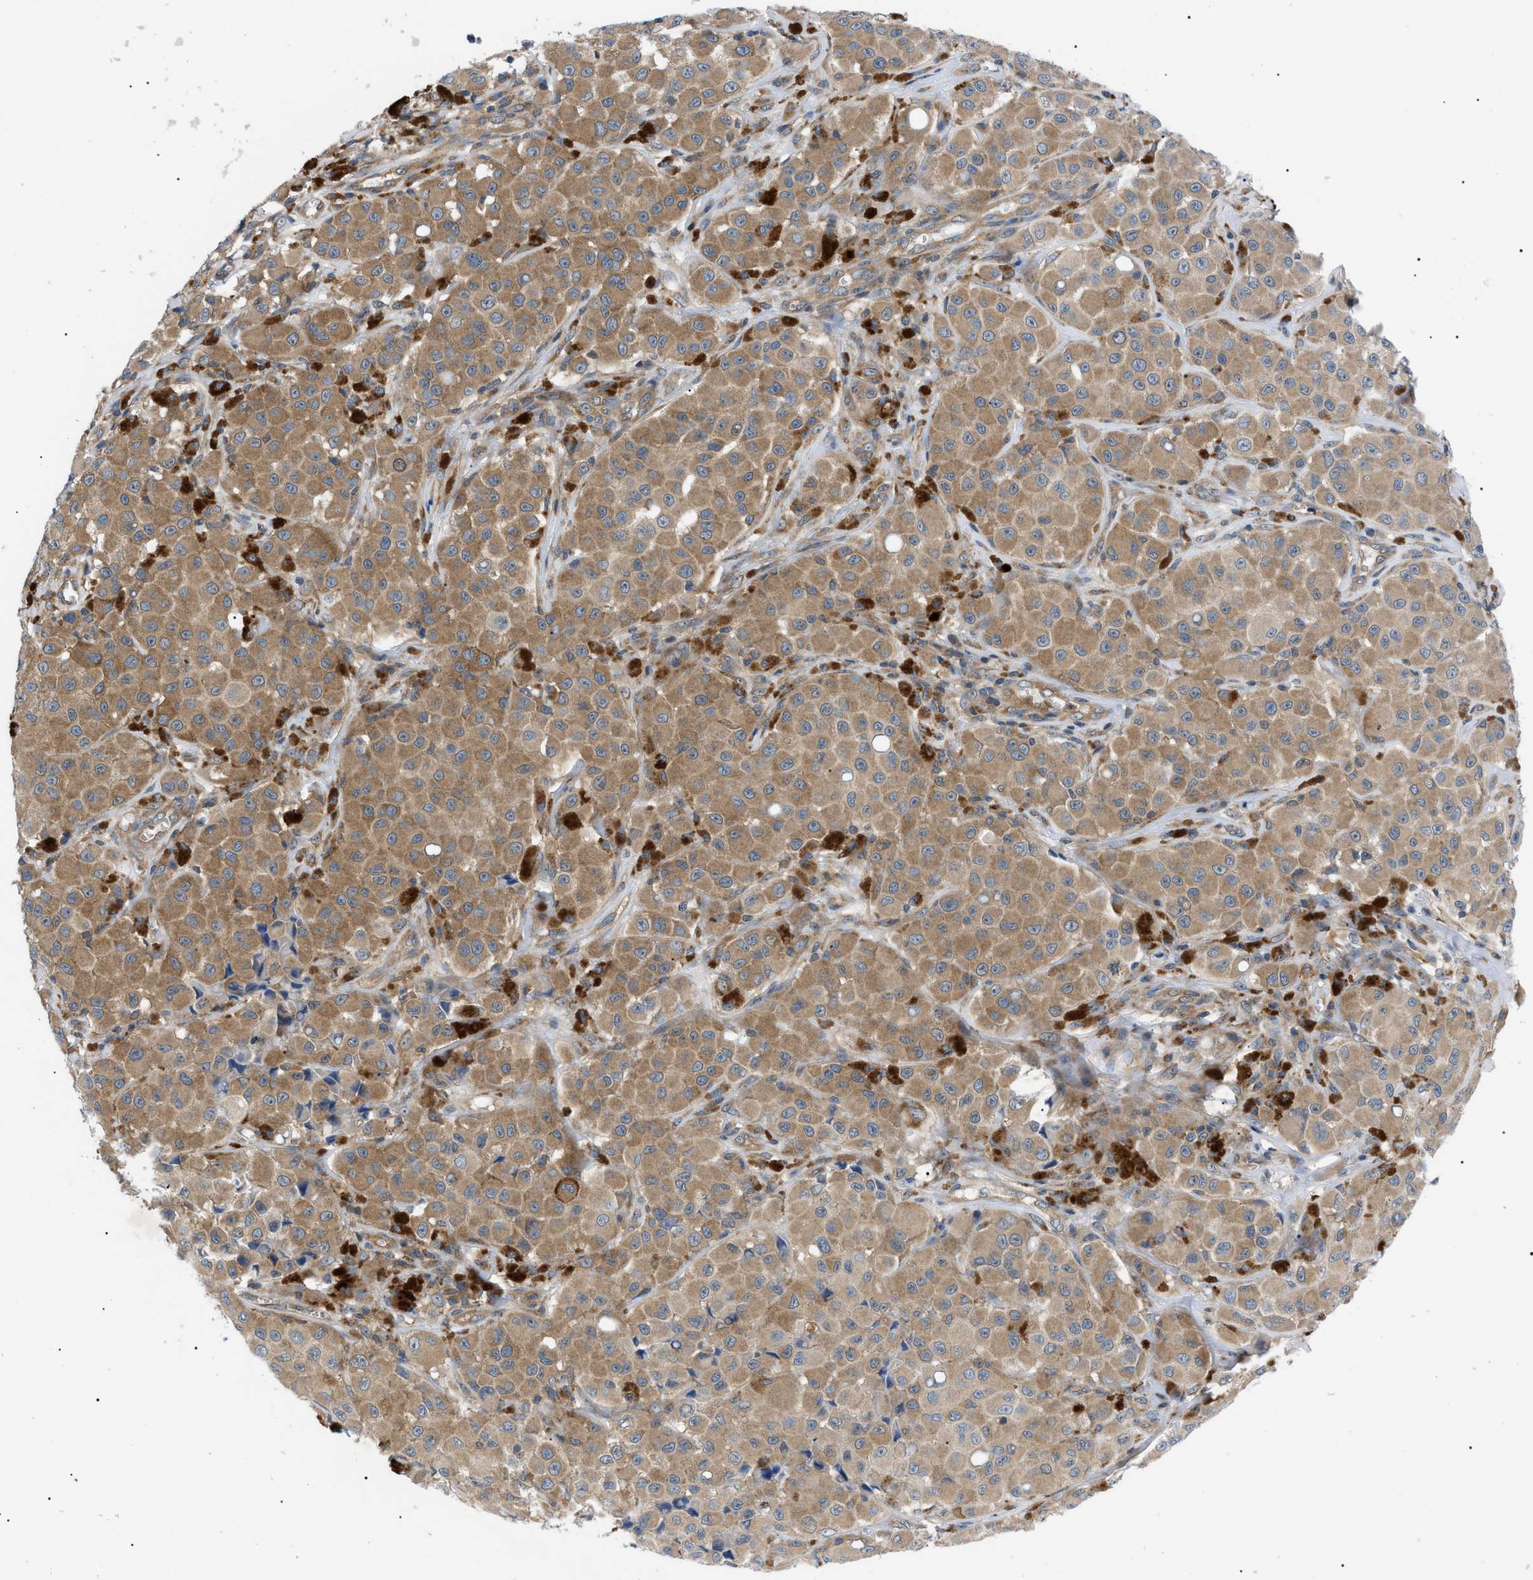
{"staining": {"intensity": "moderate", "quantity": ">75%", "location": "cytoplasmic/membranous"}, "tissue": "melanoma", "cell_type": "Tumor cells", "image_type": "cancer", "snomed": [{"axis": "morphology", "description": "Malignant melanoma, NOS"}, {"axis": "topography", "description": "Skin"}], "caption": "A medium amount of moderate cytoplasmic/membranous staining is seen in approximately >75% of tumor cells in malignant melanoma tissue.", "gene": "RIPK1", "patient": {"sex": "male", "age": 84}}